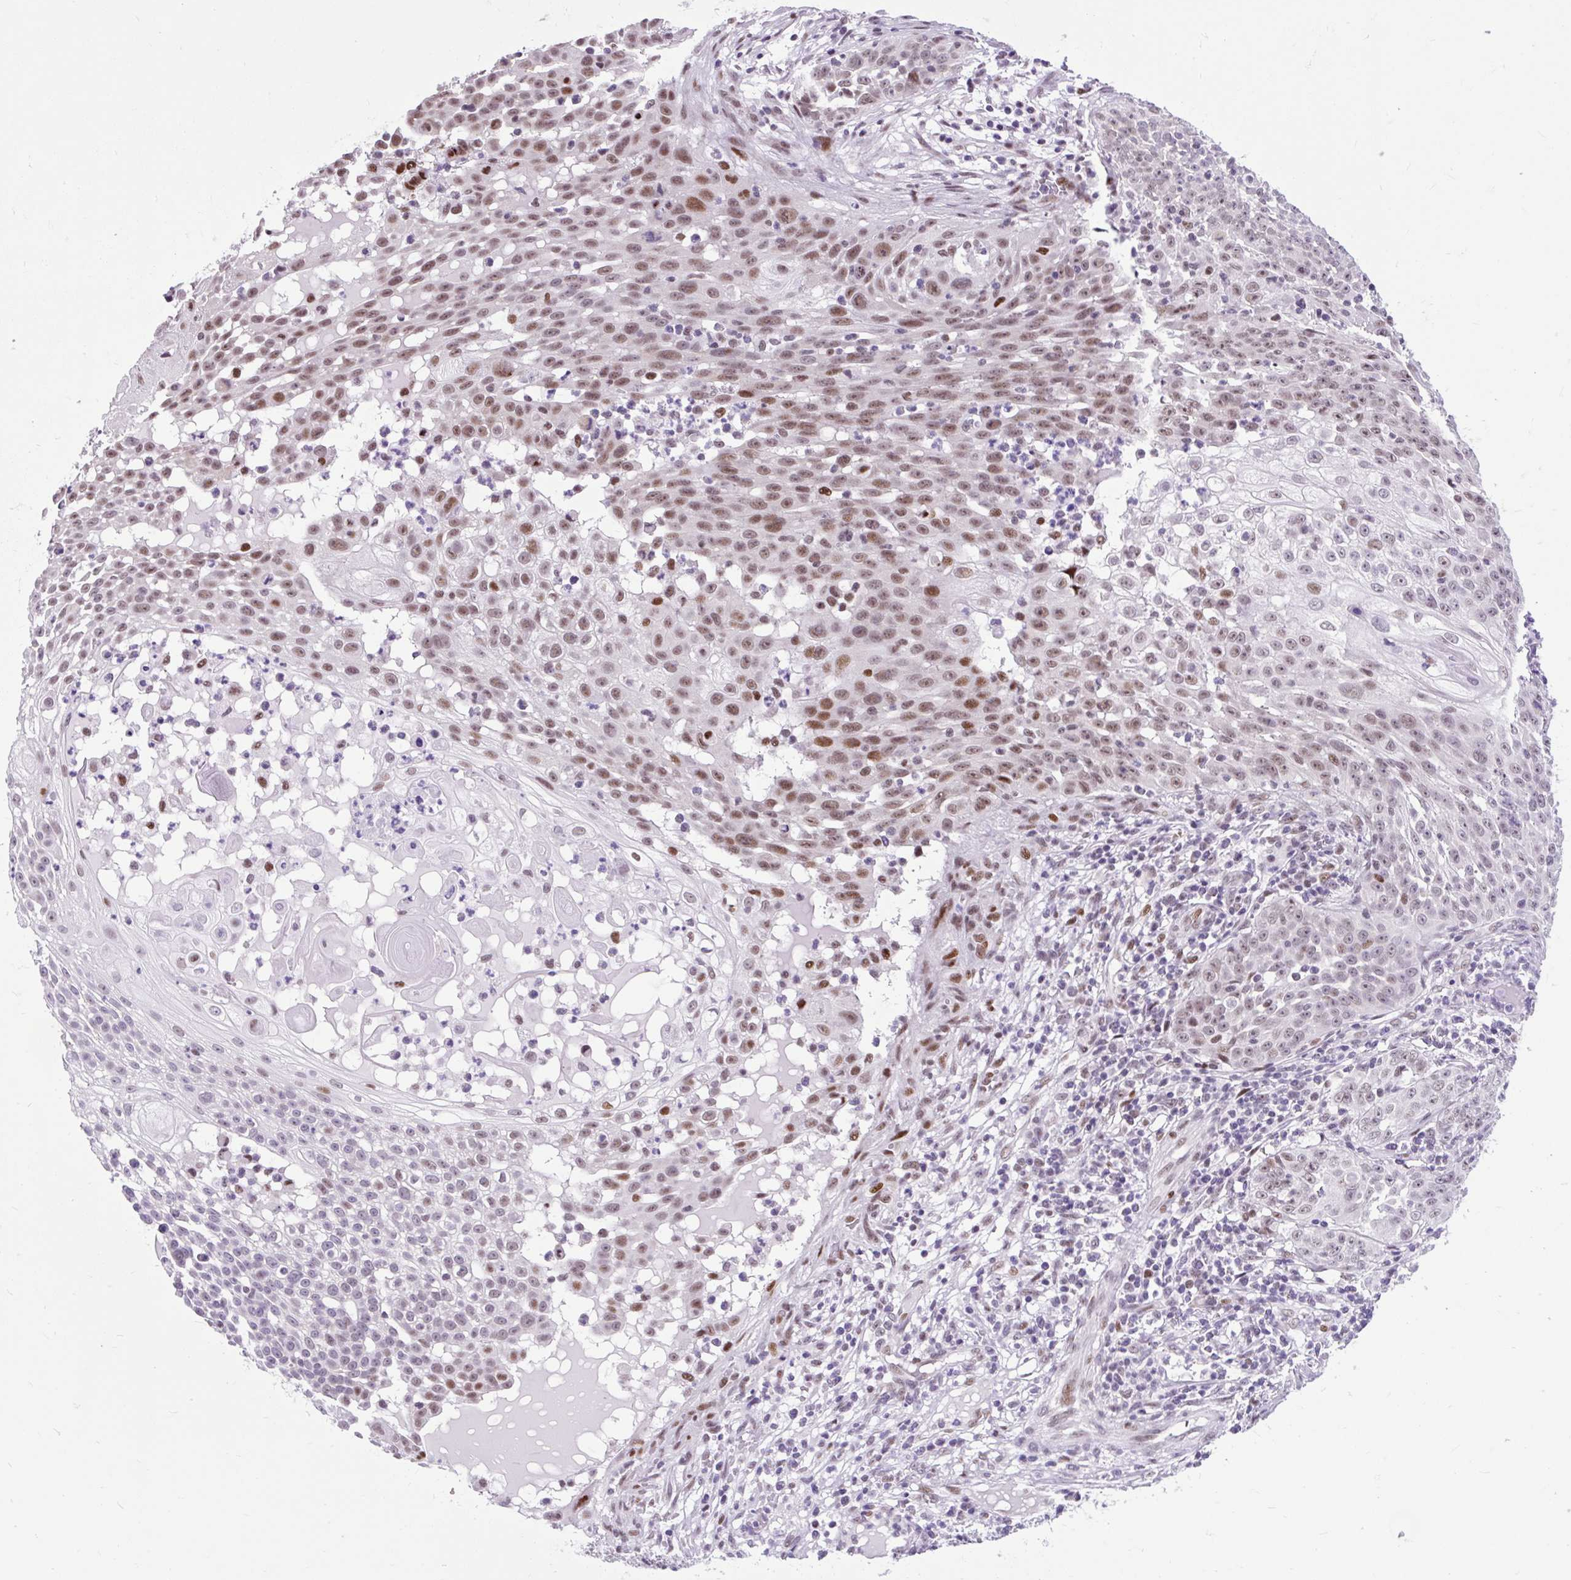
{"staining": {"intensity": "moderate", "quantity": "25%-75%", "location": "nuclear"}, "tissue": "skin cancer", "cell_type": "Tumor cells", "image_type": "cancer", "snomed": [{"axis": "morphology", "description": "Squamous cell carcinoma, NOS"}, {"axis": "topography", "description": "Skin"}], "caption": "Immunohistochemical staining of skin cancer exhibits medium levels of moderate nuclear protein expression in approximately 25%-75% of tumor cells. The staining was performed using DAB (3,3'-diaminobenzidine), with brown indicating positive protein expression. Nuclei are stained blue with hematoxylin.", "gene": "CLK2", "patient": {"sex": "male", "age": 24}}